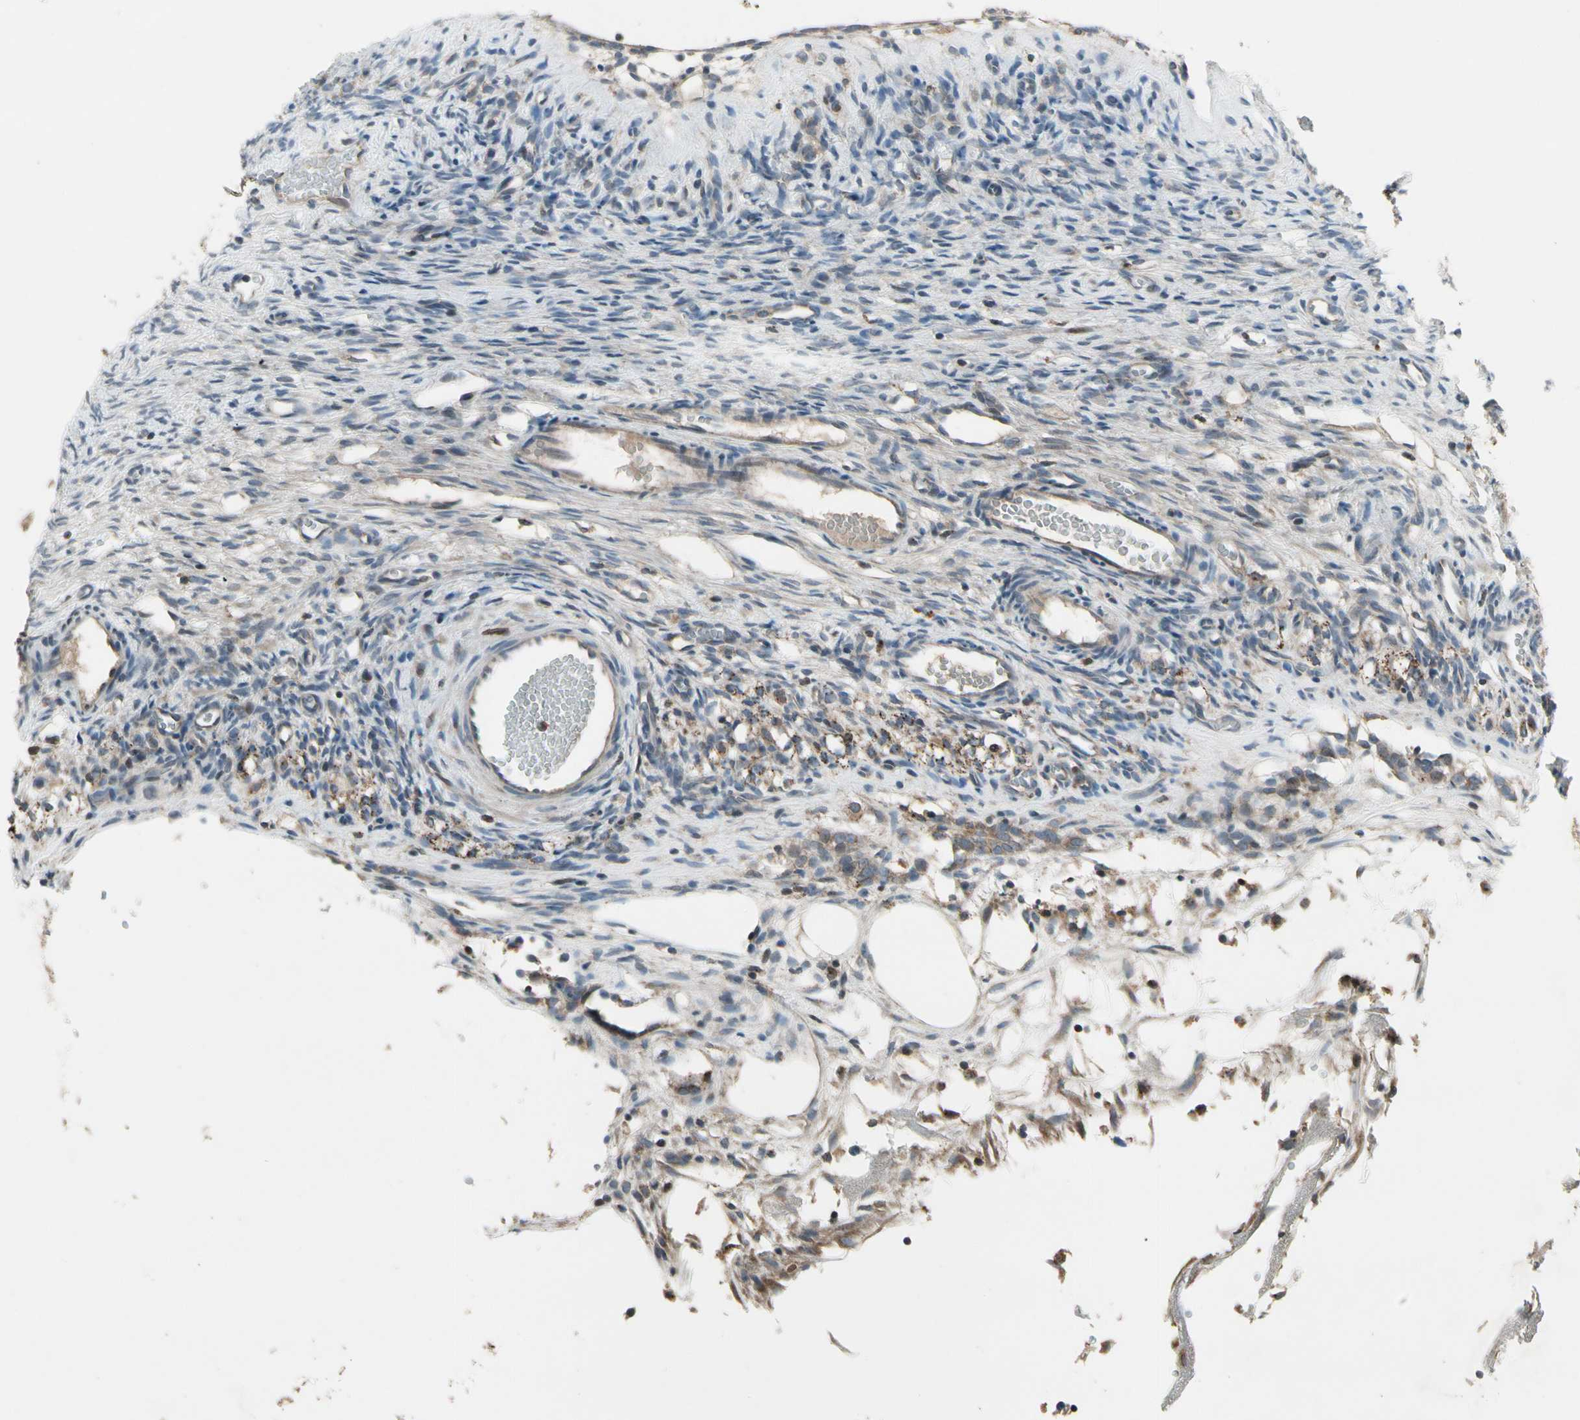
{"staining": {"intensity": "weak", "quantity": "<25%", "location": "cytoplasmic/membranous"}, "tissue": "ovary", "cell_type": "Ovarian stroma cells", "image_type": "normal", "snomed": [{"axis": "morphology", "description": "Normal tissue, NOS"}, {"axis": "topography", "description": "Ovary"}], "caption": "Immunohistochemistry (IHC) of normal ovary shows no expression in ovarian stroma cells.", "gene": "NMI", "patient": {"sex": "female", "age": 35}}